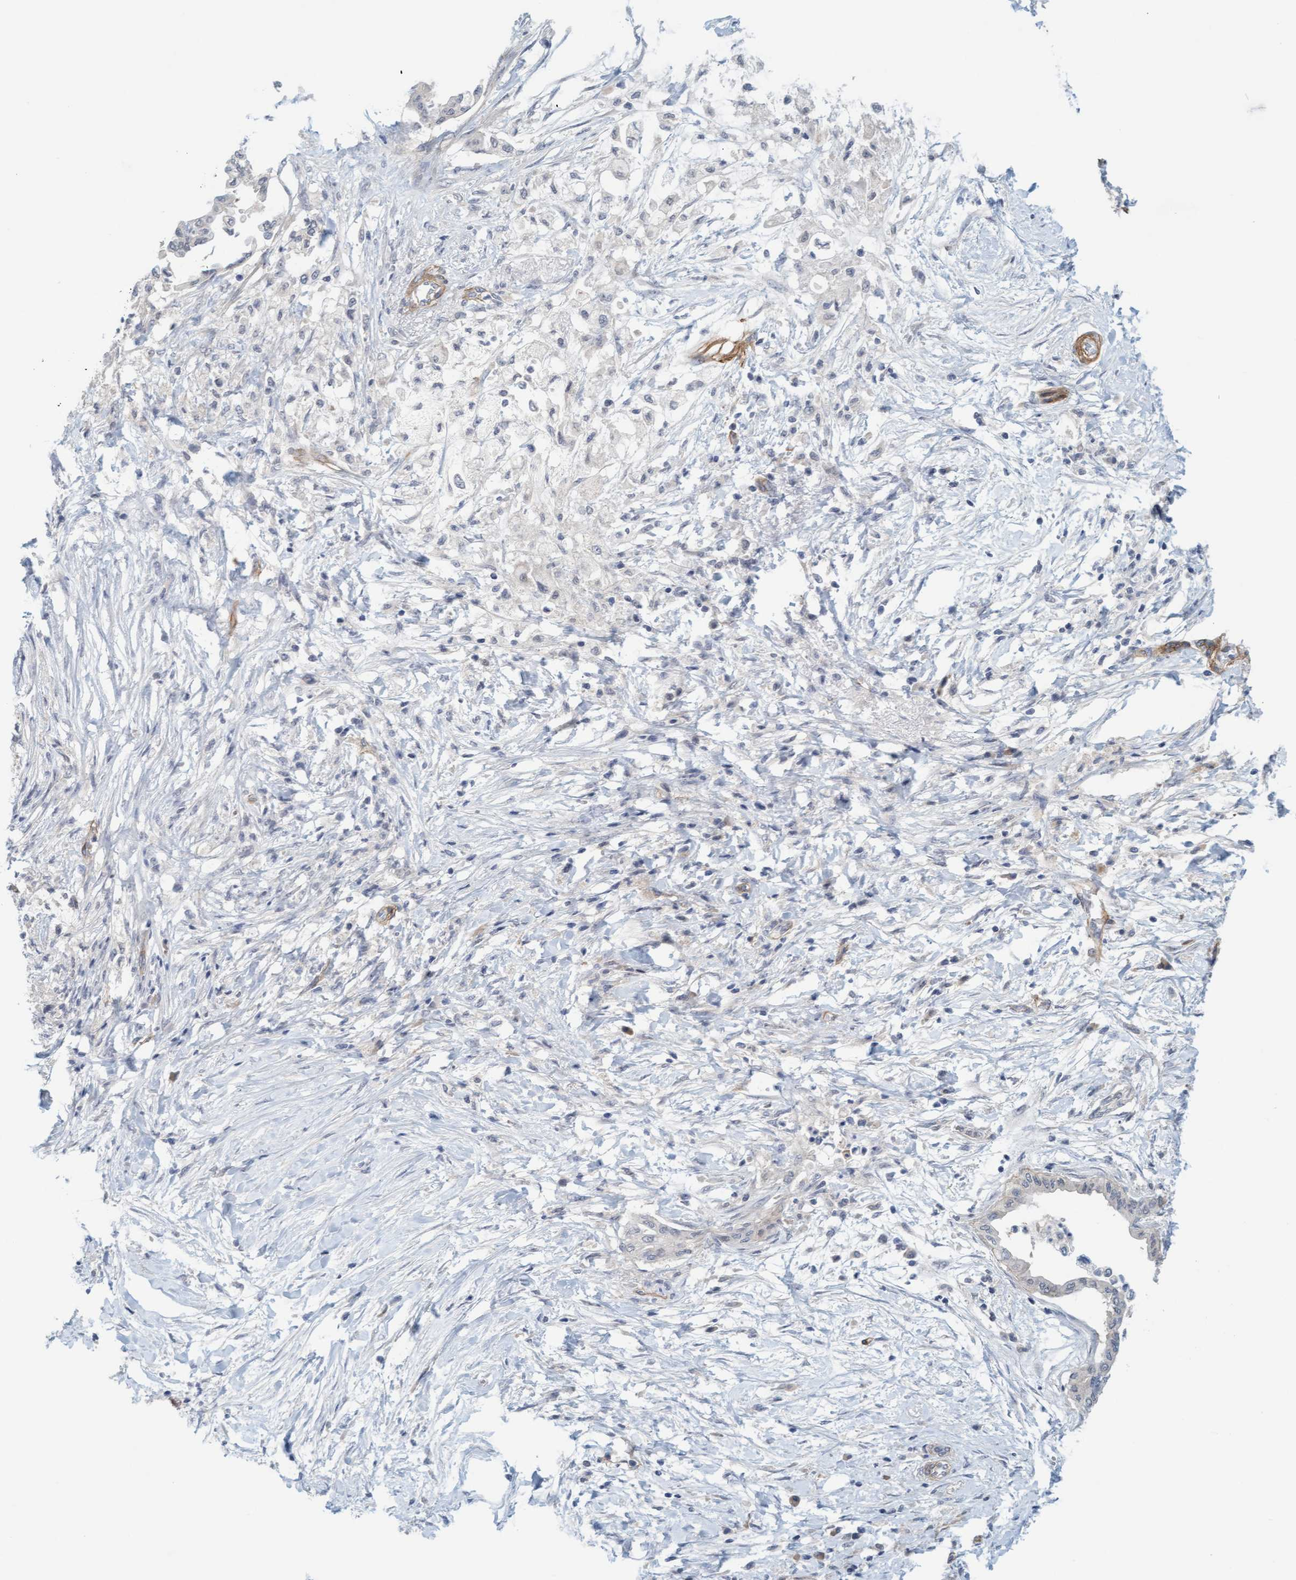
{"staining": {"intensity": "negative", "quantity": "none", "location": "none"}, "tissue": "pancreatic cancer", "cell_type": "Tumor cells", "image_type": "cancer", "snomed": [{"axis": "morphology", "description": "Normal tissue, NOS"}, {"axis": "morphology", "description": "Adenocarcinoma, NOS"}, {"axis": "topography", "description": "Pancreas"}, {"axis": "topography", "description": "Duodenum"}], "caption": "Tumor cells show no significant protein expression in adenocarcinoma (pancreatic).", "gene": "TSTD2", "patient": {"sex": "female", "age": 60}}